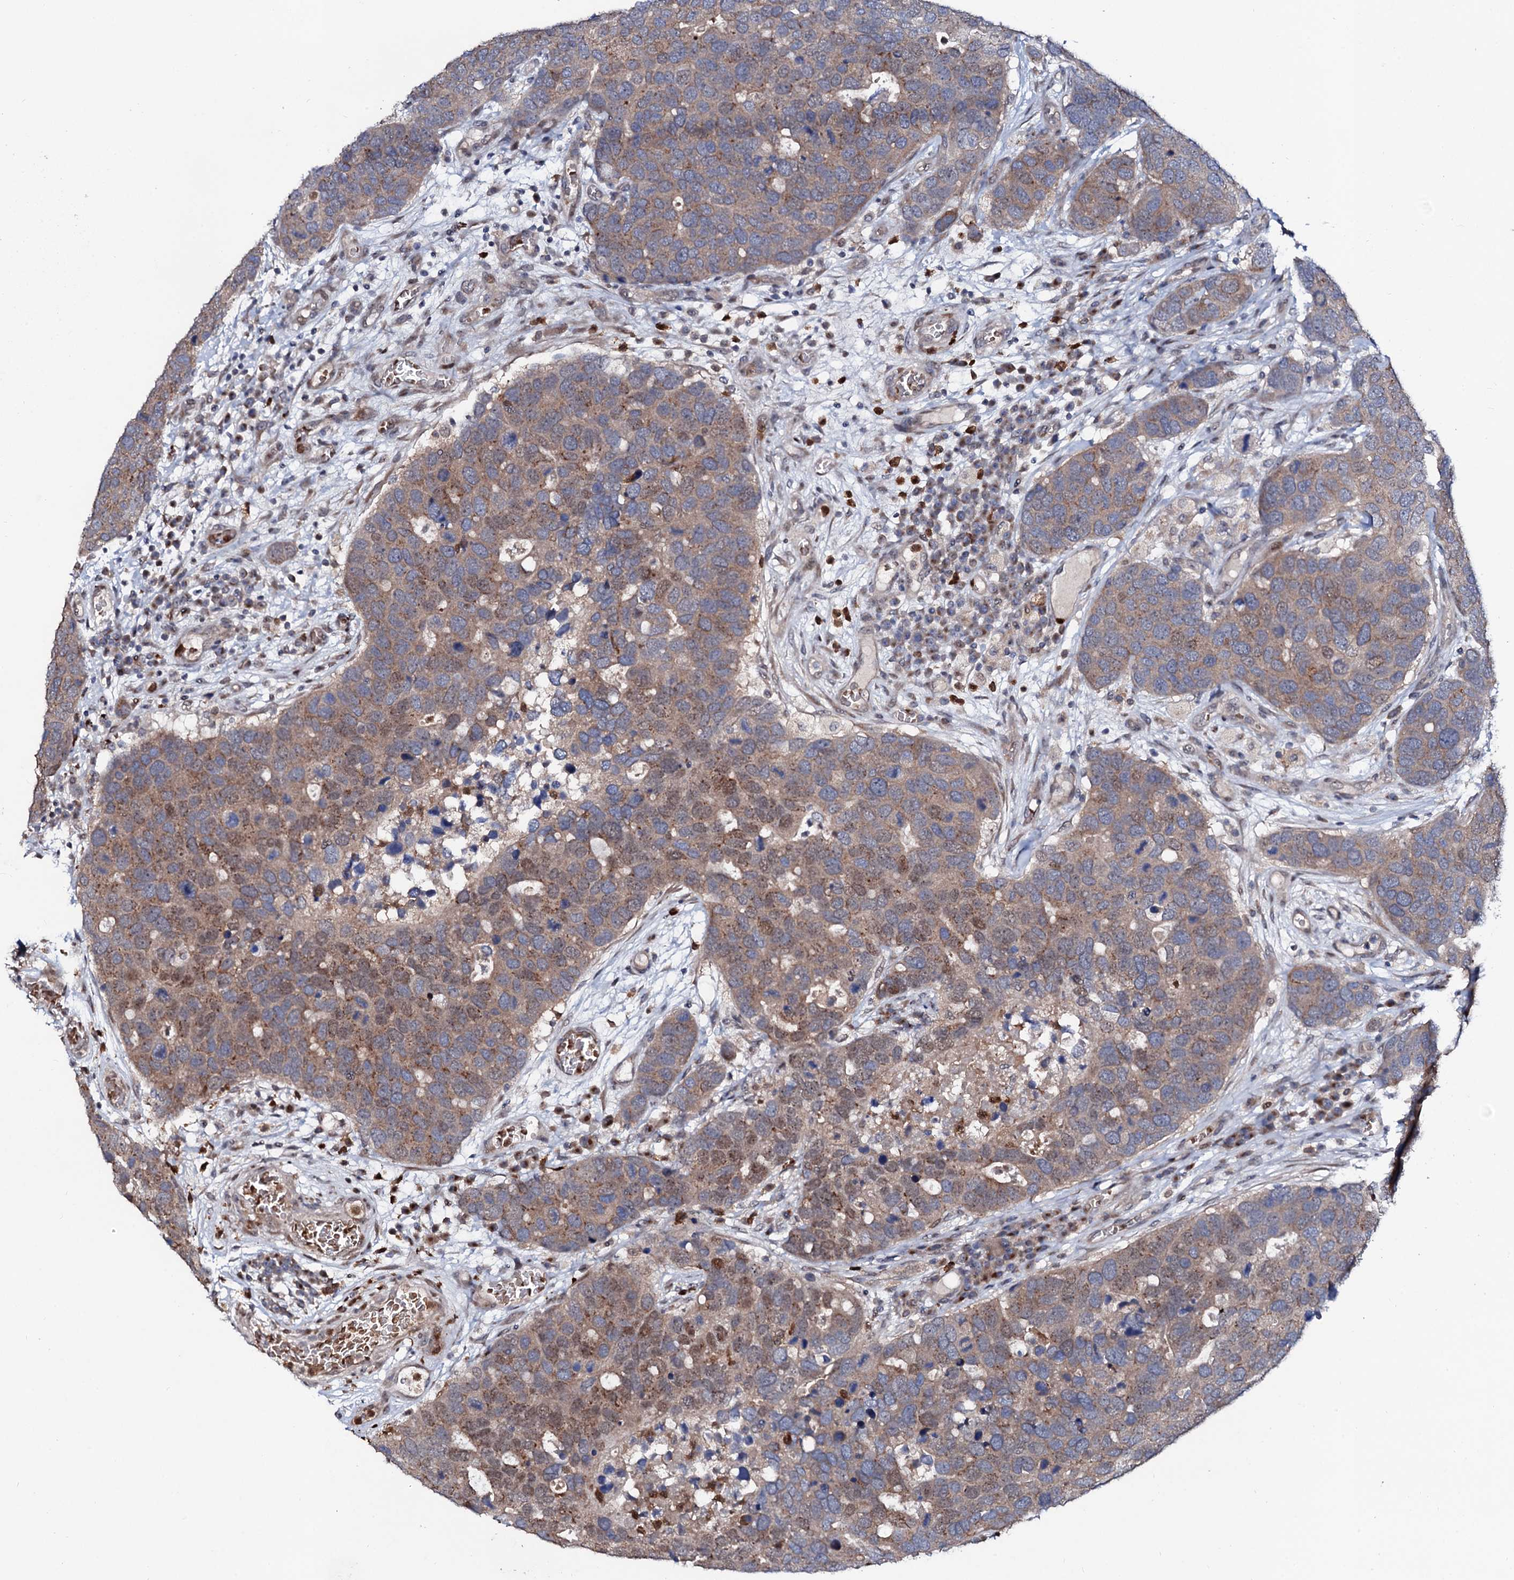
{"staining": {"intensity": "moderate", "quantity": "25%-75%", "location": "cytoplasmic/membranous"}, "tissue": "breast cancer", "cell_type": "Tumor cells", "image_type": "cancer", "snomed": [{"axis": "morphology", "description": "Duct carcinoma"}, {"axis": "topography", "description": "Breast"}], "caption": "Breast cancer was stained to show a protein in brown. There is medium levels of moderate cytoplasmic/membranous expression in about 25%-75% of tumor cells. Immunohistochemistry (ihc) stains the protein of interest in brown and the nuclei are stained blue.", "gene": "COG6", "patient": {"sex": "female", "age": 83}}